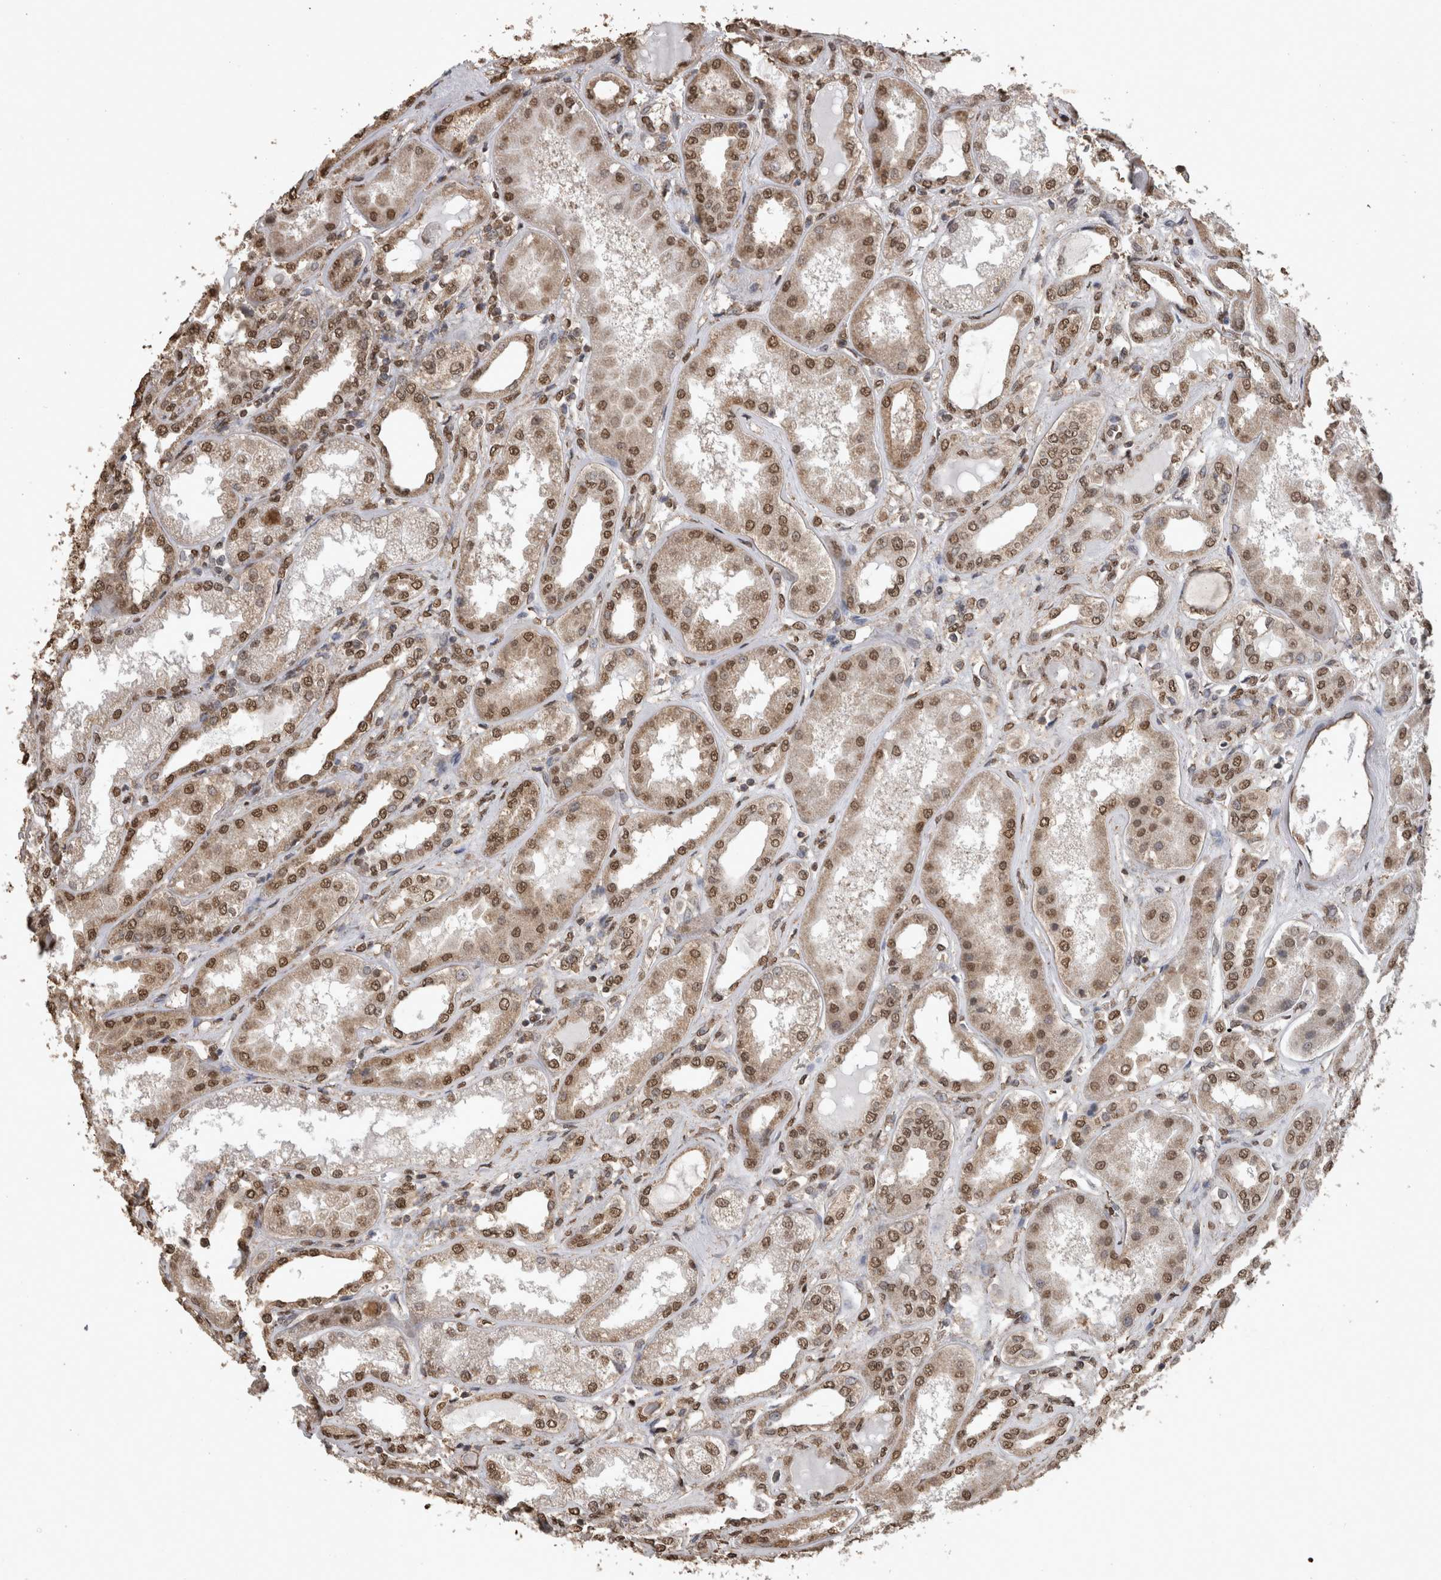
{"staining": {"intensity": "moderate", "quantity": "25%-75%", "location": "nuclear"}, "tissue": "kidney", "cell_type": "Cells in glomeruli", "image_type": "normal", "snomed": [{"axis": "morphology", "description": "Normal tissue, NOS"}, {"axis": "topography", "description": "Kidney"}], "caption": "Protein expression by IHC displays moderate nuclear staining in about 25%-75% of cells in glomeruli in normal kidney.", "gene": "SMAD7", "patient": {"sex": "female", "age": 56}}